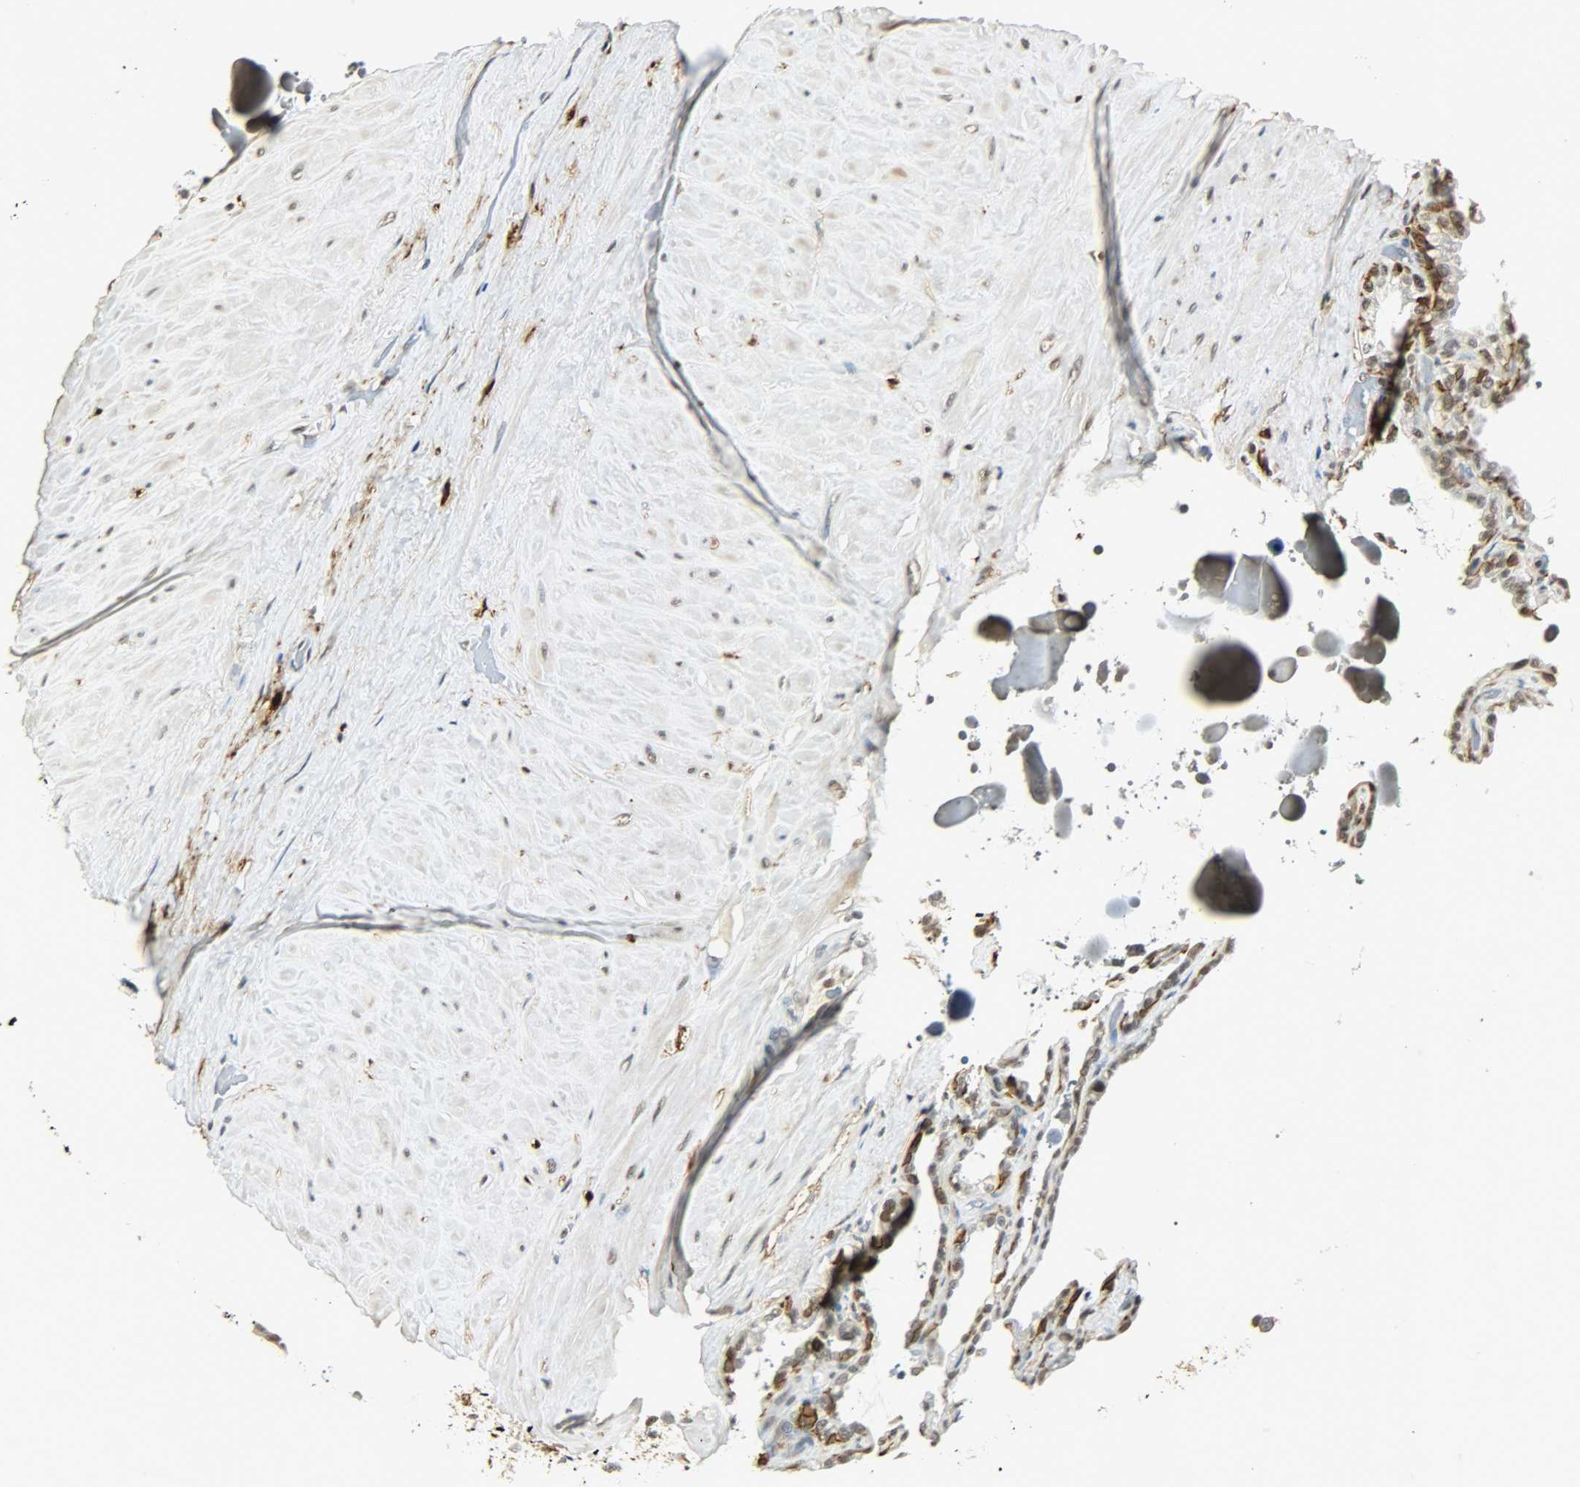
{"staining": {"intensity": "moderate", "quantity": ">75%", "location": "nuclear"}, "tissue": "seminal vesicle", "cell_type": "Glandular cells", "image_type": "normal", "snomed": [{"axis": "morphology", "description": "Normal tissue, NOS"}, {"axis": "morphology", "description": "Inflammation, NOS"}, {"axis": "topography", "description": "Urinary bladder"}, {"axis": "topography", "description": "Prostate"}, {"axis": "topography", "description": "Seminal veicle"}], "caption": "This micrograph exhibits immunohistochemistry staining of unremarkable human seminal vesicle, with medium moderate nuclear staining in about >75% of glandular cells.", "gene": "NGFR", "patient": {"sex": "male", "age": 82}}